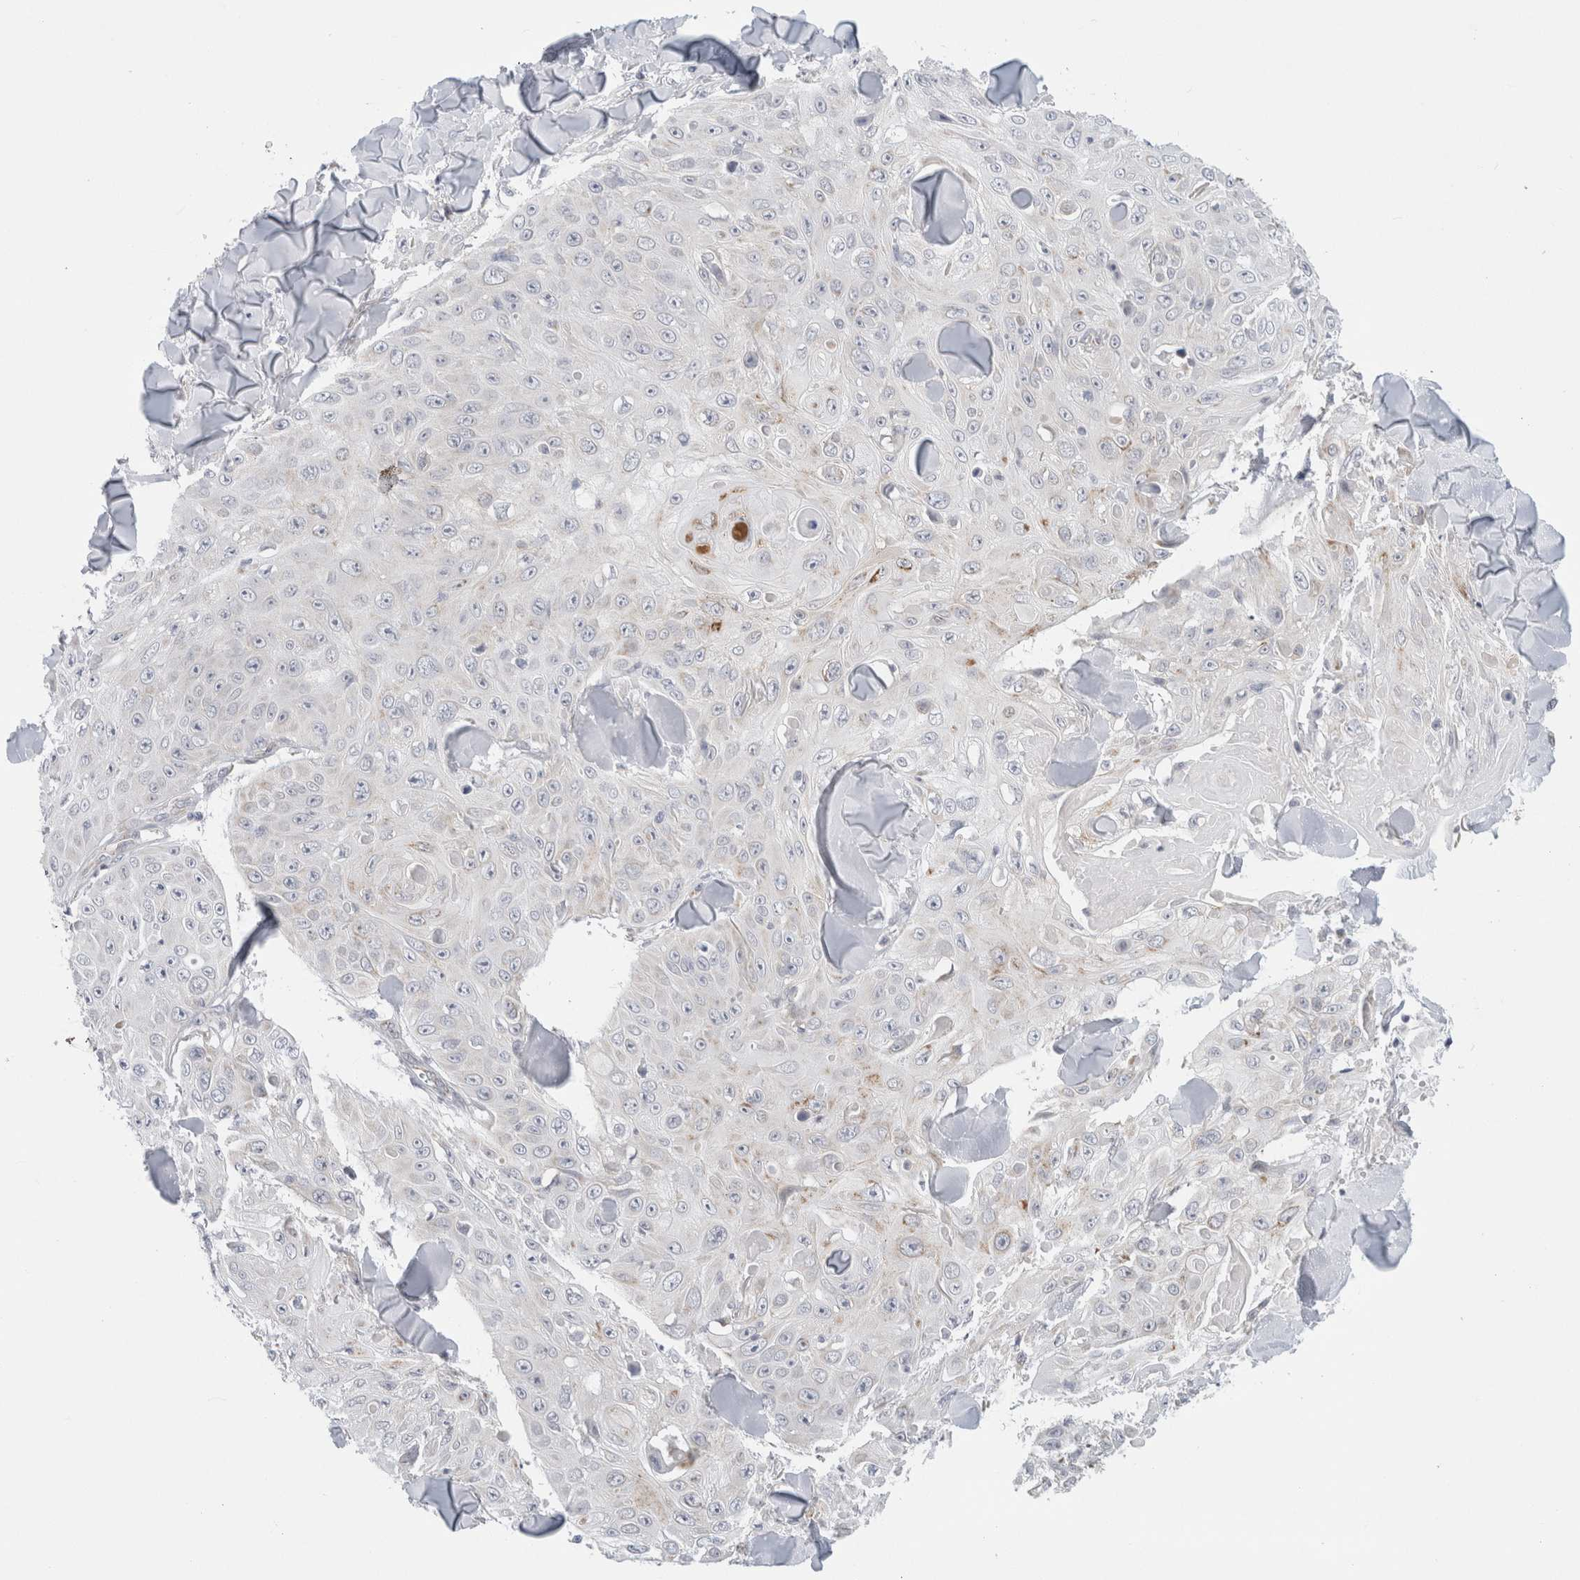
{"staining": {"intensity": "negative", "quantity": "none", "location": "none"}, "tissue": "skin cancer", "cell_type": "Tumor cells", "image_type": "cancer", "snomed": [{"axis": "morphology", "description": "Squamous cell carcinoma, NOS"}, {"axis": "topography", "description": "Skin"}], "caption": "IHC histopathology image of neoplastic tissue: skin cancer stained with DAB (3,3'-diaminobenzidine) reveals no significant protein expression in tumor cells.", "gene": "FAHD1", "patient": {"sex": "male", "age": 86}}